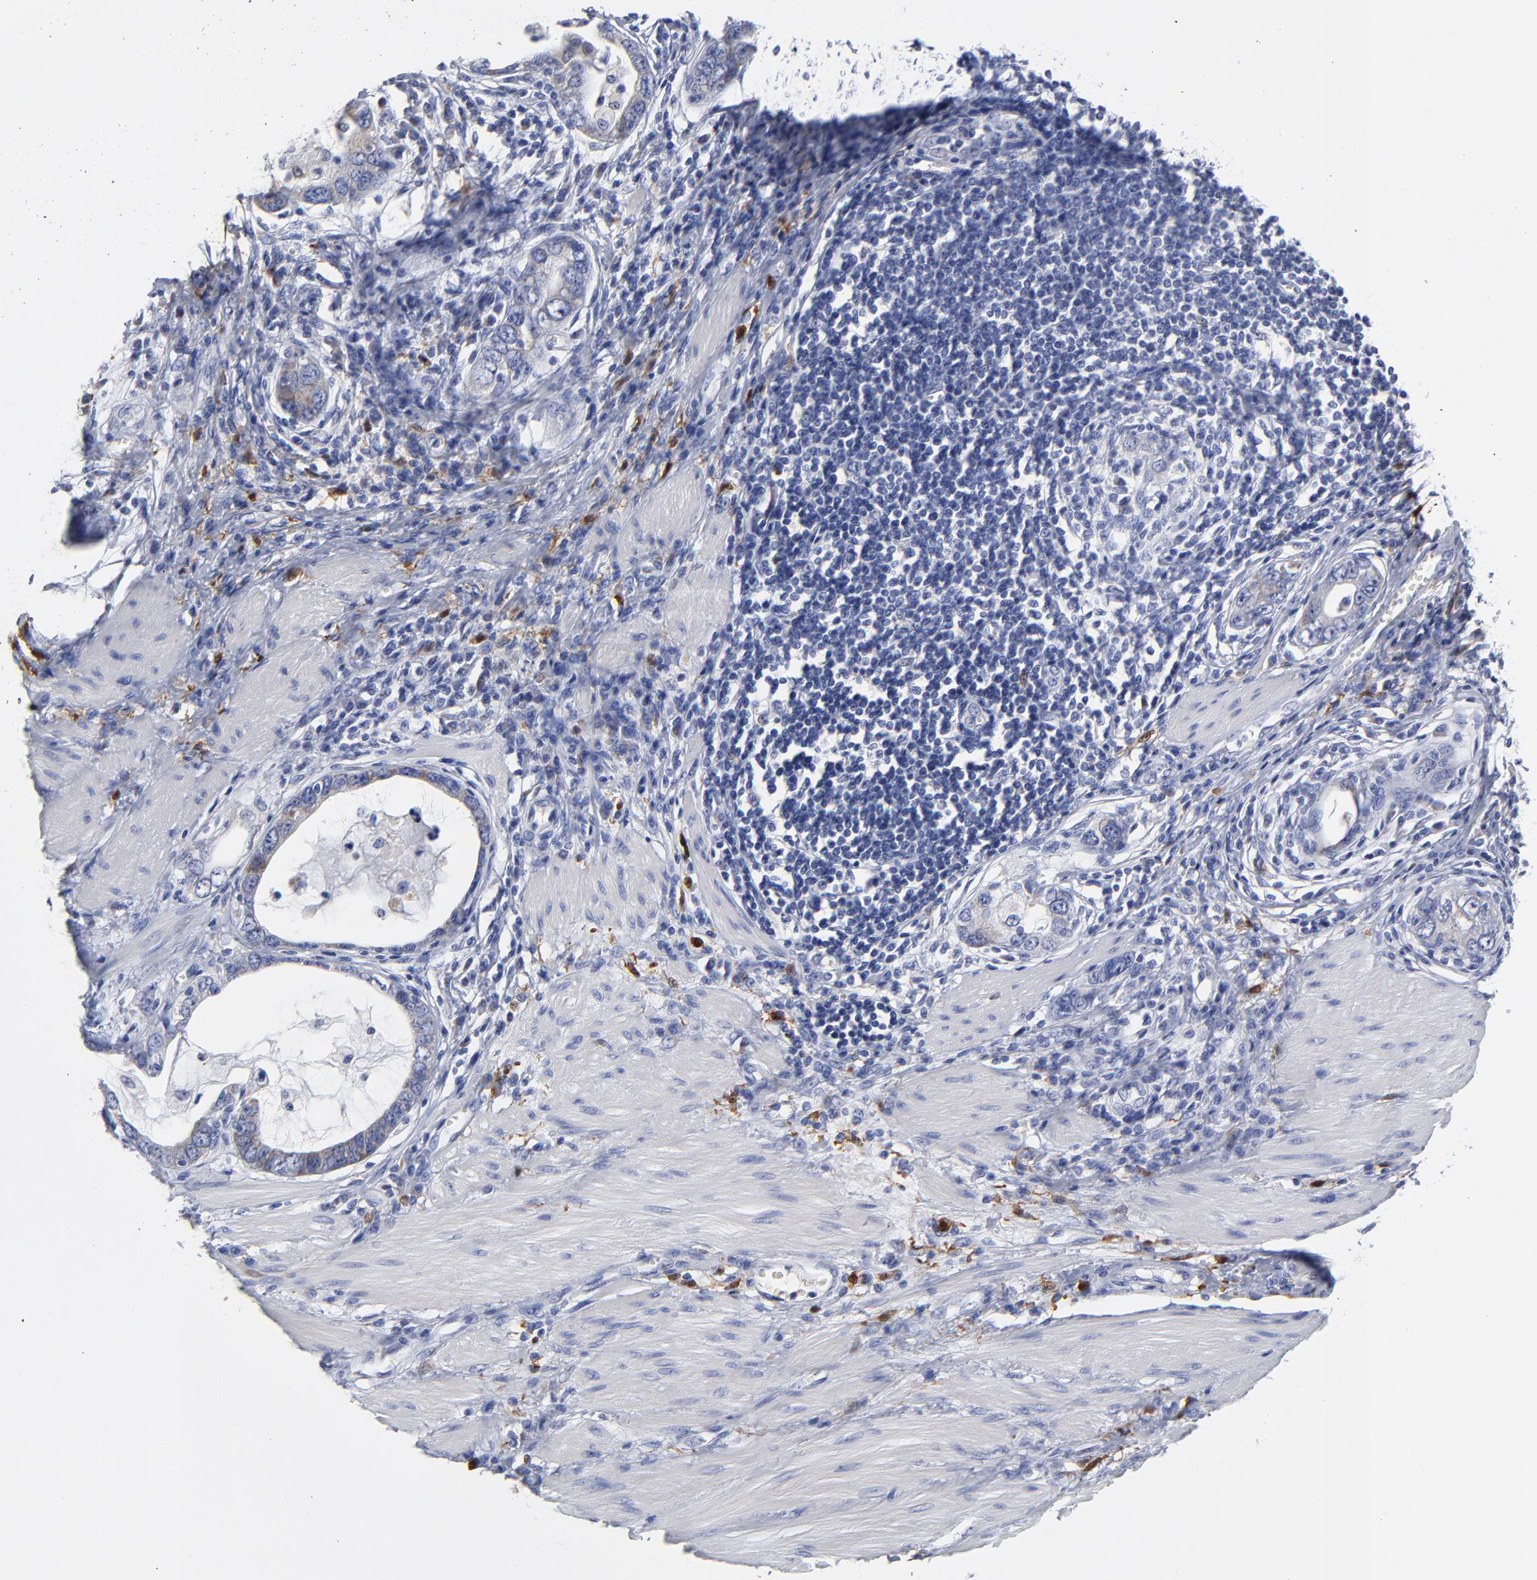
{"staining": {"intensity": "negative", "quantity": "none", "location": "none"}, "tissue": "stomach cancer", "cell_type": "Tumor cells", "image_type": "cancer", "snomed": [{"axis": "morphology", "description": "Adenocarcinoma, NOS"}, {"axis": "topography", "description": "Stomach, lower"}], "caption": "This is an immunohistochemistry (IHC) photomicrograph of adenocarcinoma (stomach). There is no positivity in tumor cells.", "gene": "PTP4A1", "patient": {"sex": "female", "age": 93}}